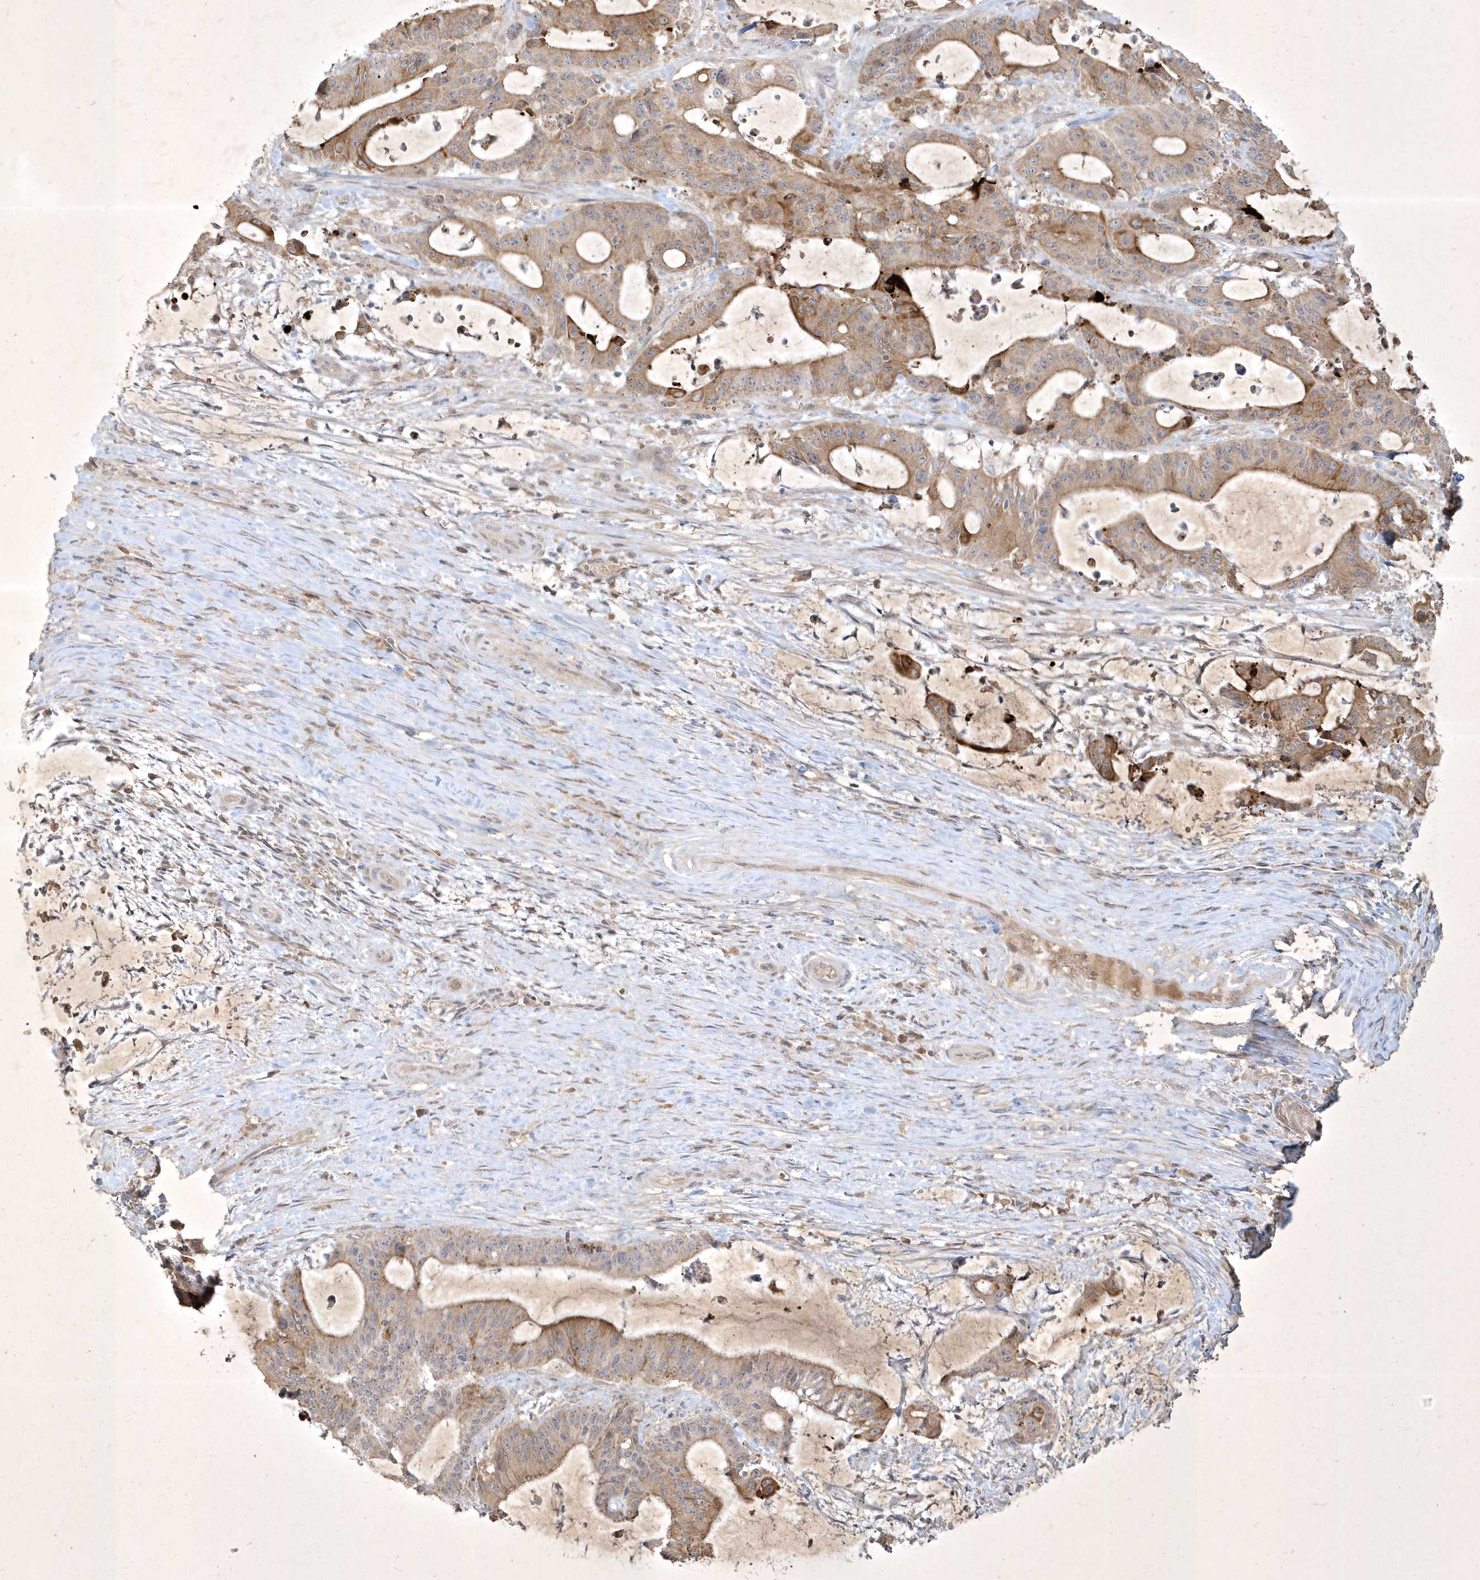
{"staining": {"intensity": "moderate", "quantity": ">75%", "location": "cytoplasmic/membranous"}, "tissue": "liver cancer", "cell_type": "Tumor cells", "image_type": "cancer", "snomed": [{"axis": "morphology", "description": "Normal tissue, NOS"}, {"axis": "morphology", "description": "Cholangiocarcinoma"}, {"axis": "topography", "description": "Liver"}, {"axis": "topography", "description": "Peripheral nerve tissue"}], "caption": "Immunohistochemistry image of neoplastic tissue: cholangiocarcinoma (liver) stained using immunohistochemistry (IHC) demonstrates medium levels of moderate protein expression localized specifically in the cytoplasmic/membranous of tumor cells, appearing as a cytoplasmic/membranous brown color.", "gene": "BOD1", "patient": {"sex": "female", "age": 73}}